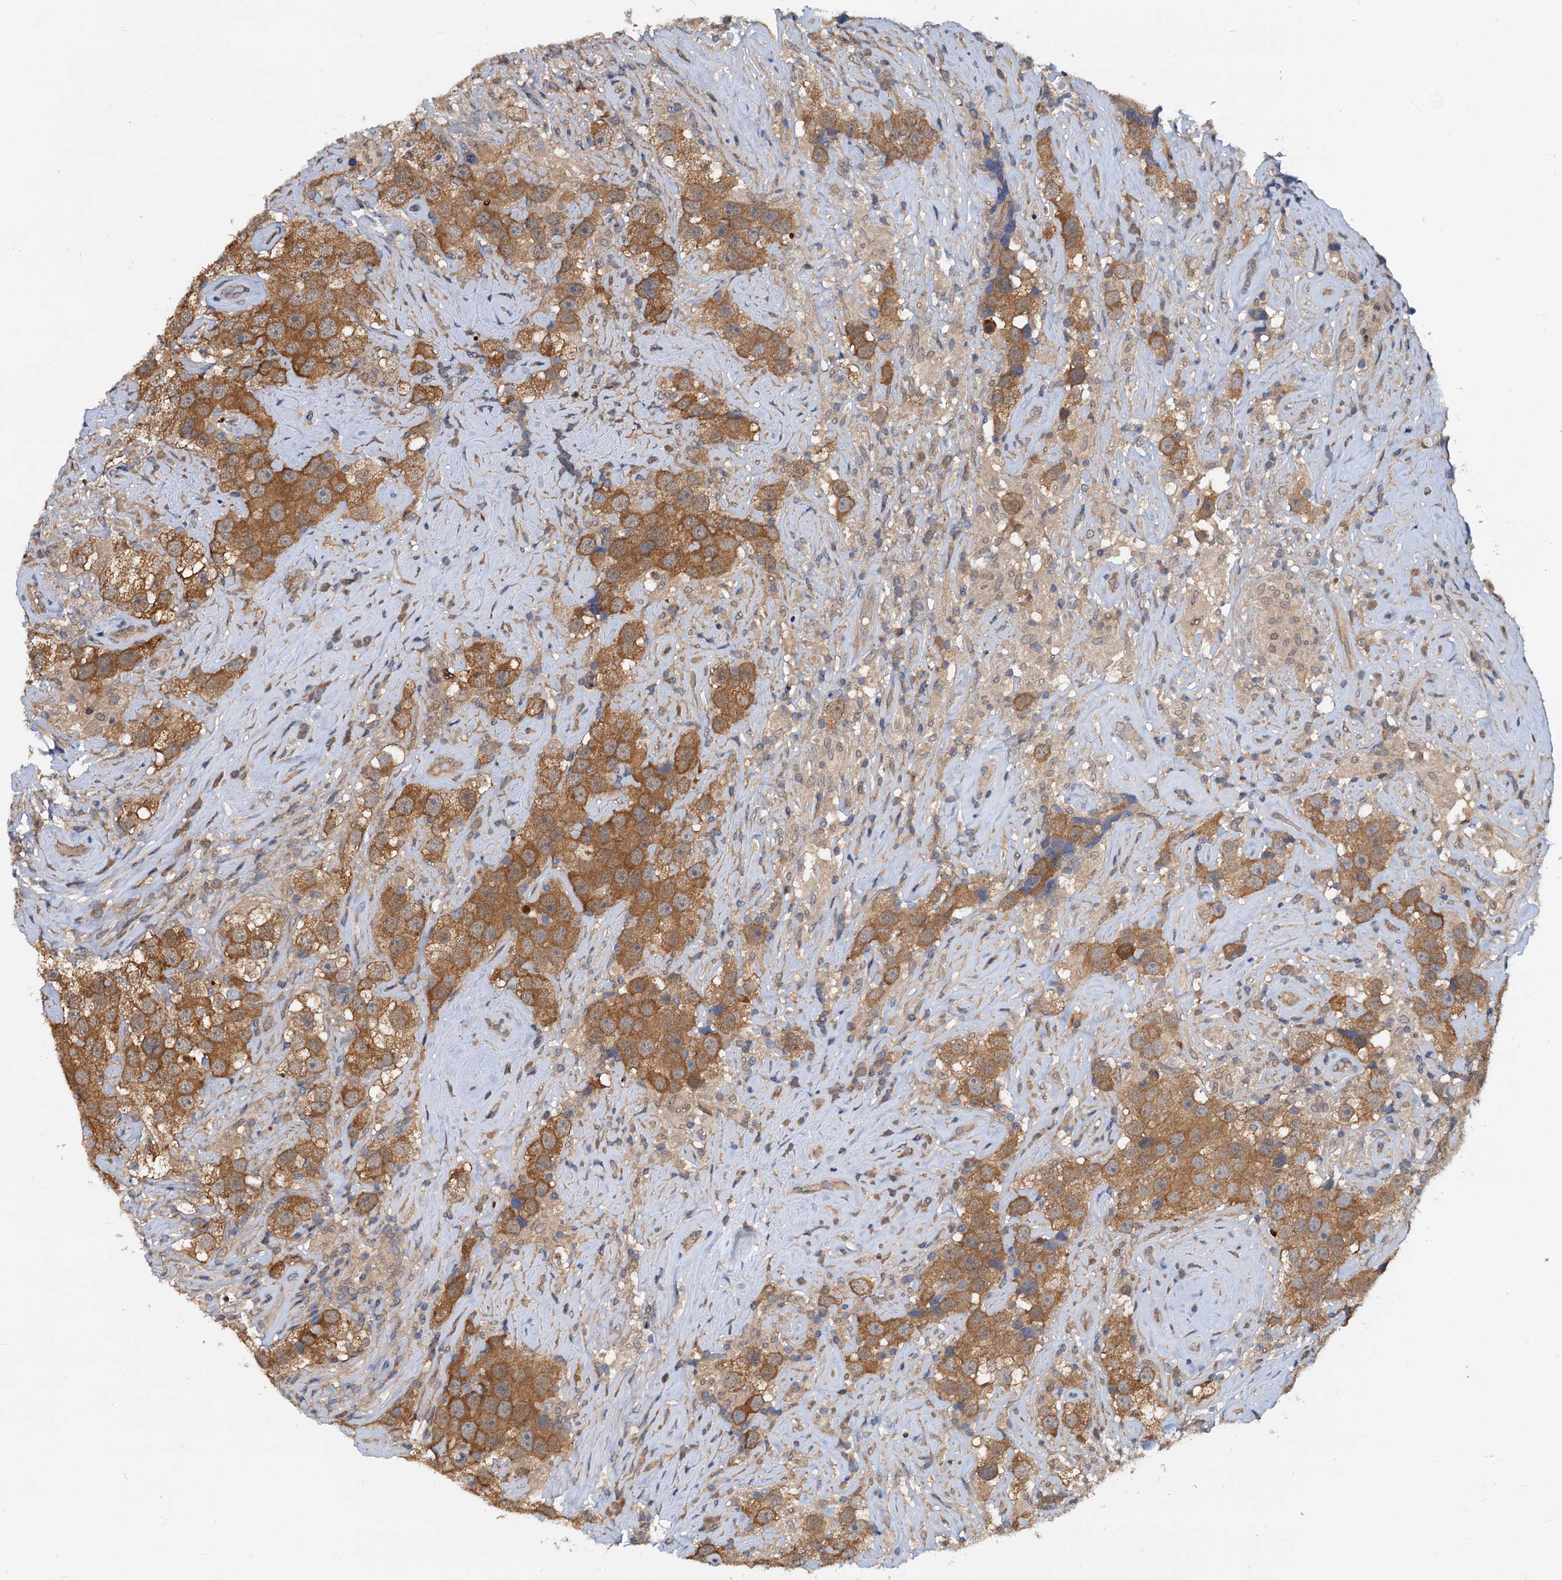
{"staining": {"intensity": "moderate", "quantity": ">75%", "location": "cytoplasmic/membranous"}, "tissue": "testis cancer", "cell_type": "Tumor cells", "image_type": "cancer", "snomed": [{"axis": "morphology", "description": "Seminoma, NOS"}, {"axis": "topography", "description": "Testis"}], "caption": "Immunohistochemistry (IHC) (DAB) staining of human testis cancer displays moderate cytoplasmic/membranous protein staining in about >75% of tumor cells. (brown staining indicates protein expression, while blue staining denotes nuclei).", "gene": "PTGES3", "patient": {"sex": "male", "age": 49}}